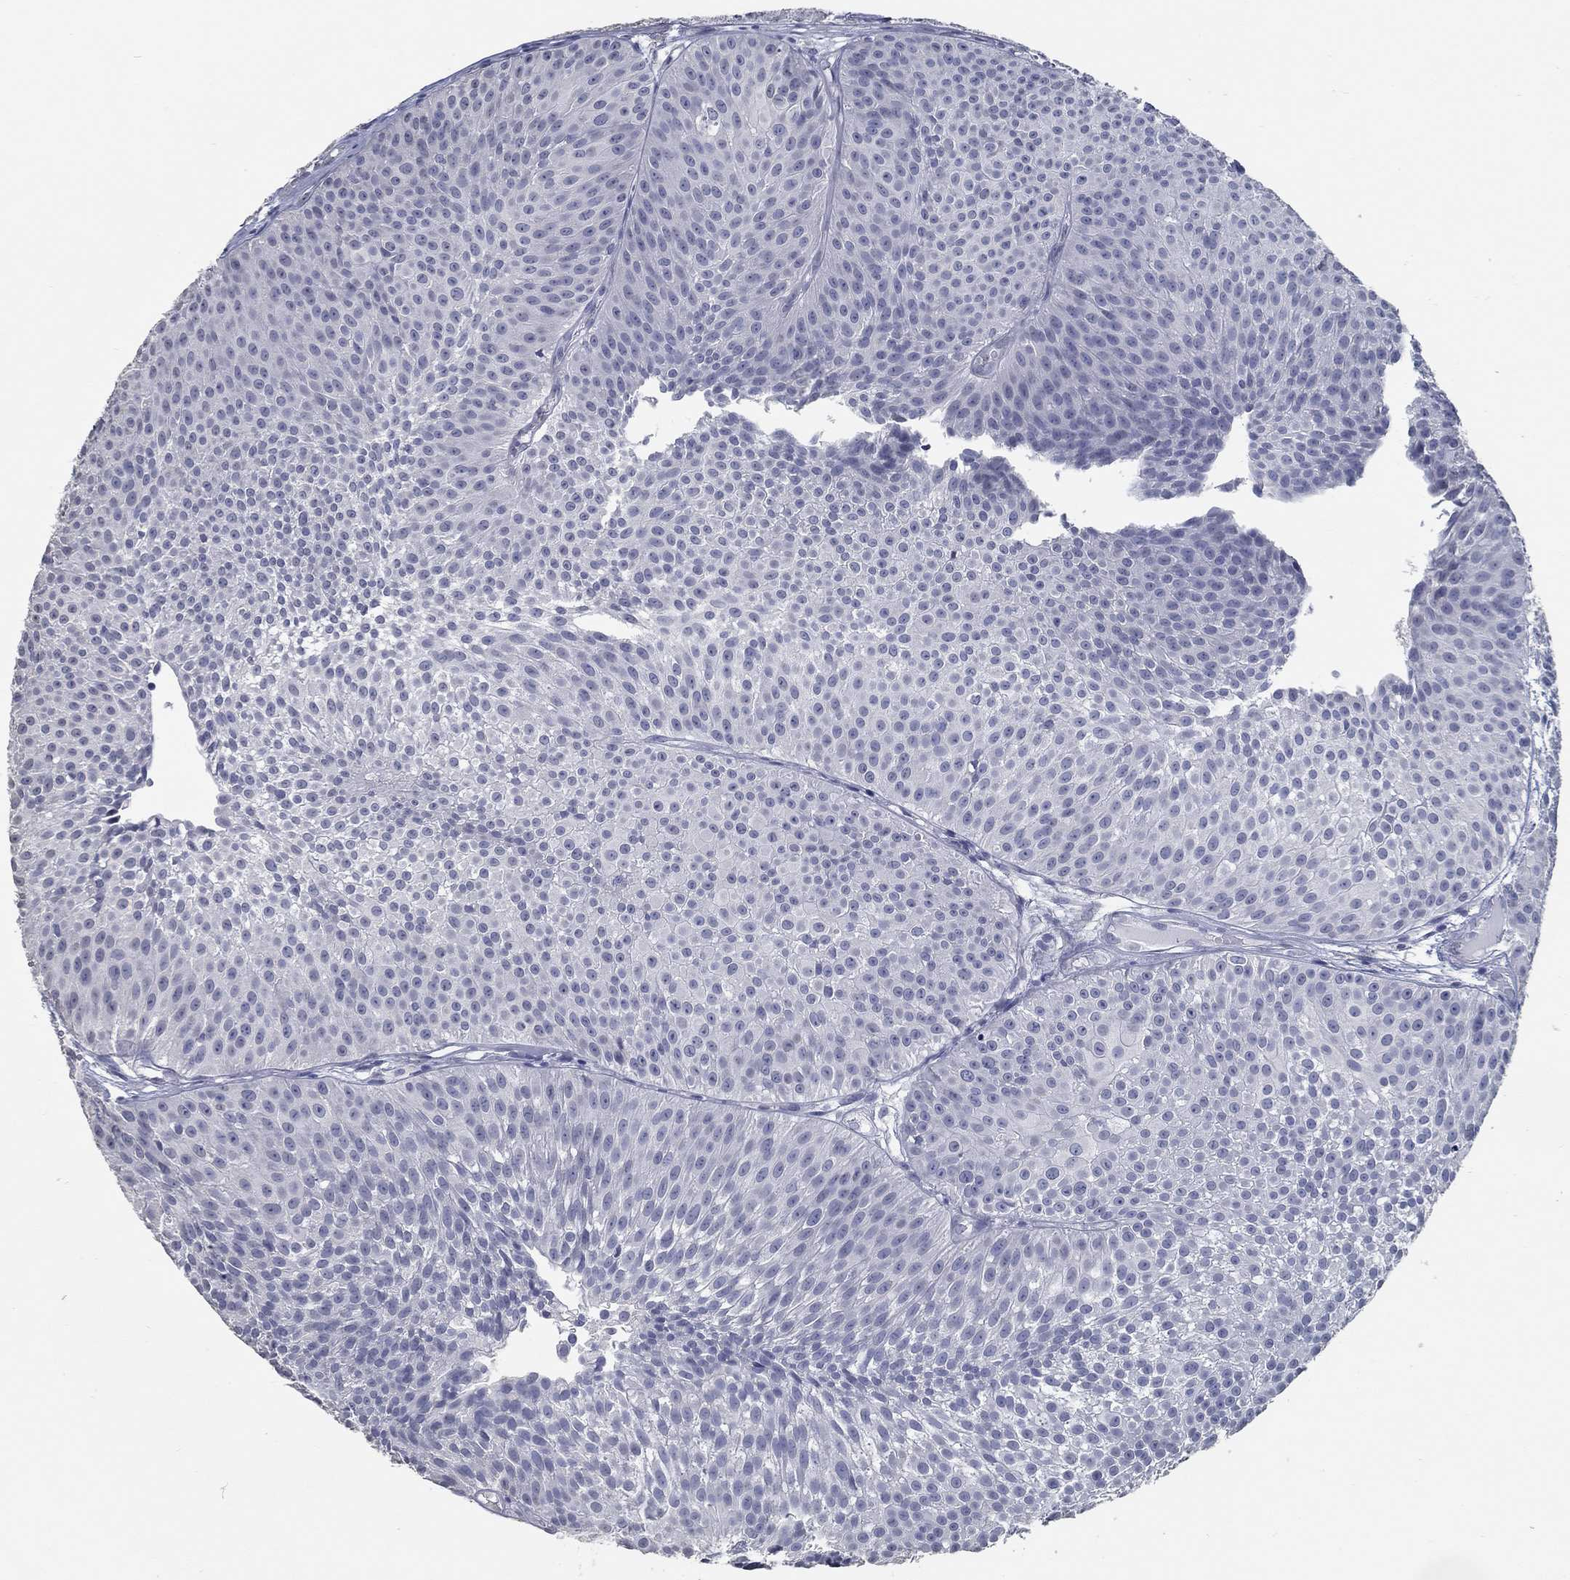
{"staining": {"intensity": "negative", "quantity": "none", "location": "none"}, "tissue": "urothelial cancer", "cell_type": "Tumor cells", "image_type": "cancer", "snomed": [{"axis": "morphology", "description": "Urothelial carcinoma, Low grade"}, {"axis": "topography", "description": "Urinary bladder"}], "caption": "High magnification brightfield microscopy of low-grade urothelial carcinoma stained with DAB (brown) and counterstained with hematoxylin (blue): tumor cells show no significant staining.", "gene": "NUP155", "patient": {"sex": "male", "age": 63}}